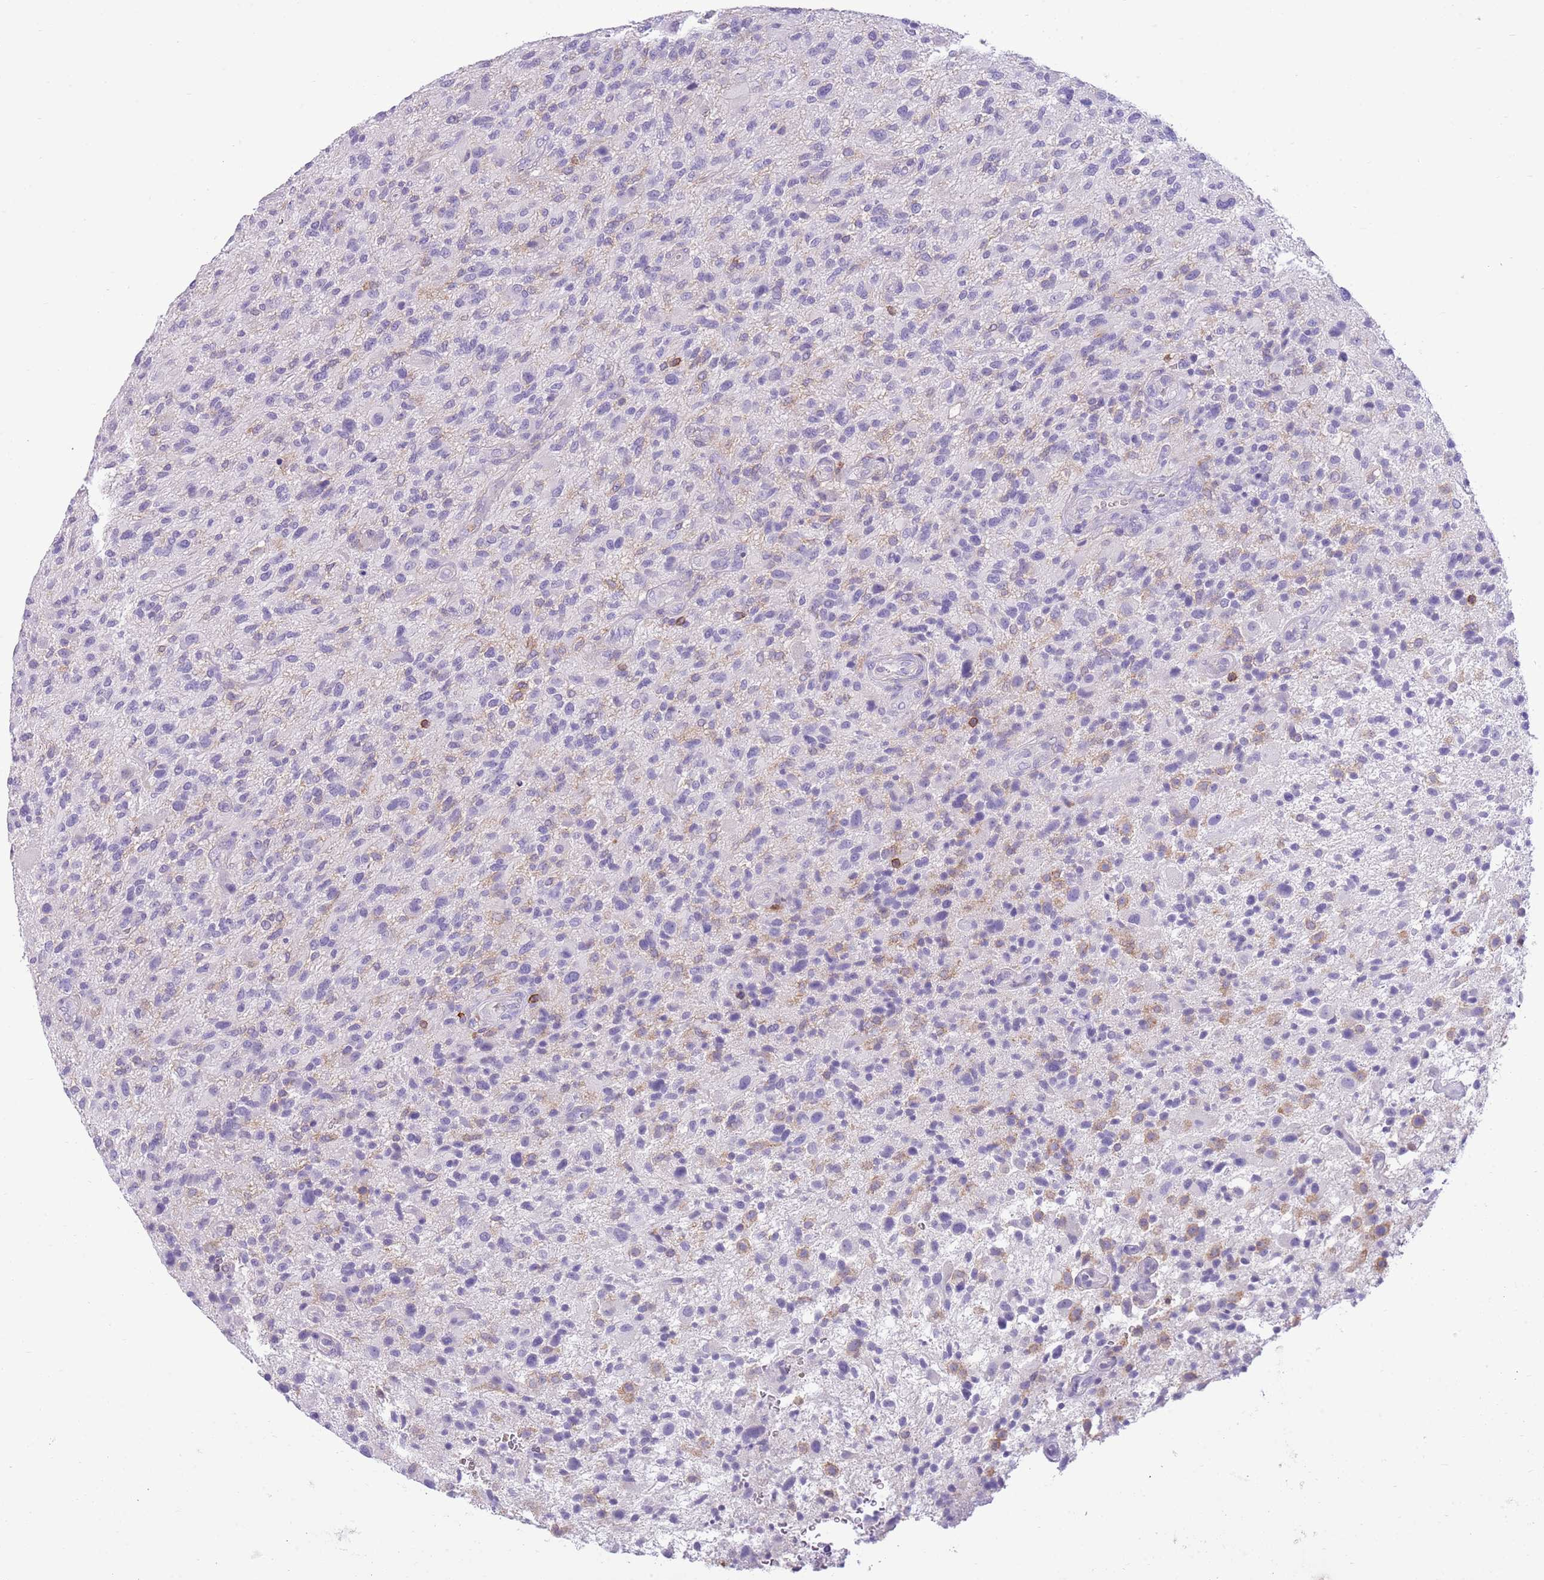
{"staining": {"intensity": "negative", "quantity": "none", "location": "none"}, "tissue": "glioma", "cell_type": "Tumor cells", "image_type": "cancer", "snomed": [{"axis": "morphology", "description": "Glioma, malignant, High grade"}, {"axis": "topography", "description": "Brain"}], "caption": "High magnification brightfield microscopy of glioma stained with DAB (3,3'-diaminobenzidine) (brown) and counterstained with hematoxylin (blue): tumor cells show no significant expression.", "gene": "OR4Q3", "patient": {"sex": "male", "age": 47}}